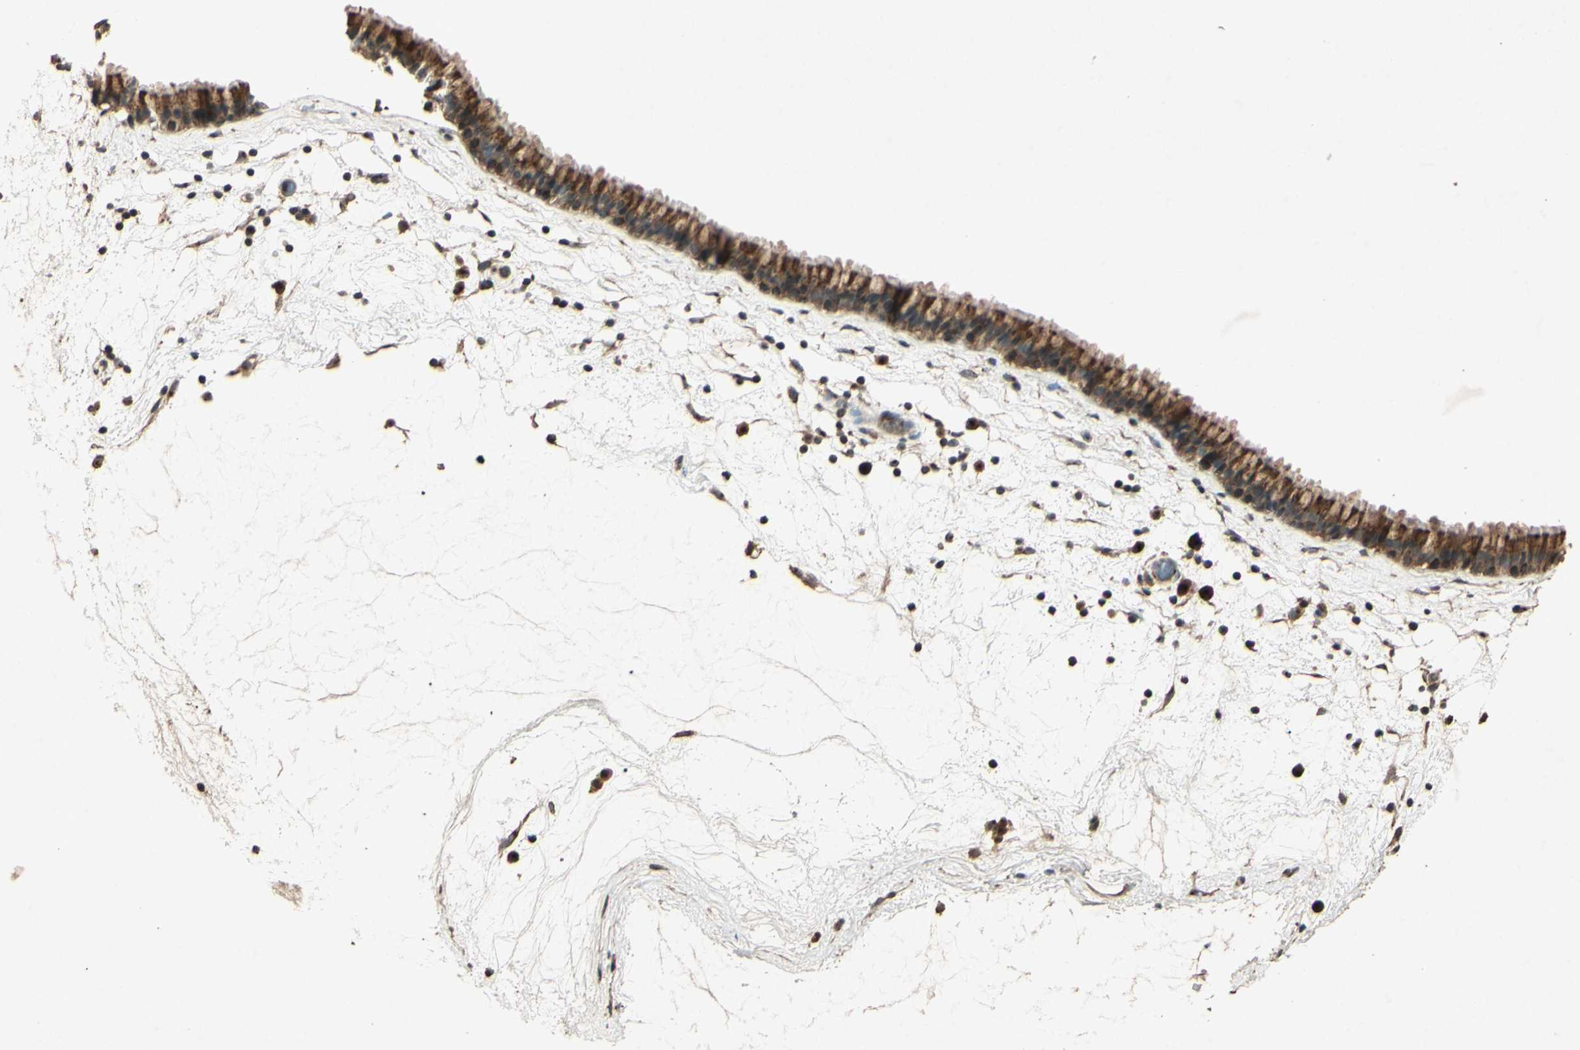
{"staining": {"intensity": "strong", "quantity": ">75%", "location": "cytoplasmic/membranous"}, "tissue": "nasopharynx", "cell_type": "Respiratory epithelial cells", "image_type": "normal", "snomed": [{"axis": "morphology", "description": "Normal tissue, NOS"}, {"axis": "morphology", "description": "Inflammation, NOS"}, {"axis": "topography", "description": "Nasopharynx"}], "caption": "This is an image of IHC staining of unremarkable nasopharynx, which shows strong expression in the cytoplasmic/membranous of respiratory epithelial cells.", "gene": "AP1G1", "patient": {"sex": "male", "age": 48}}